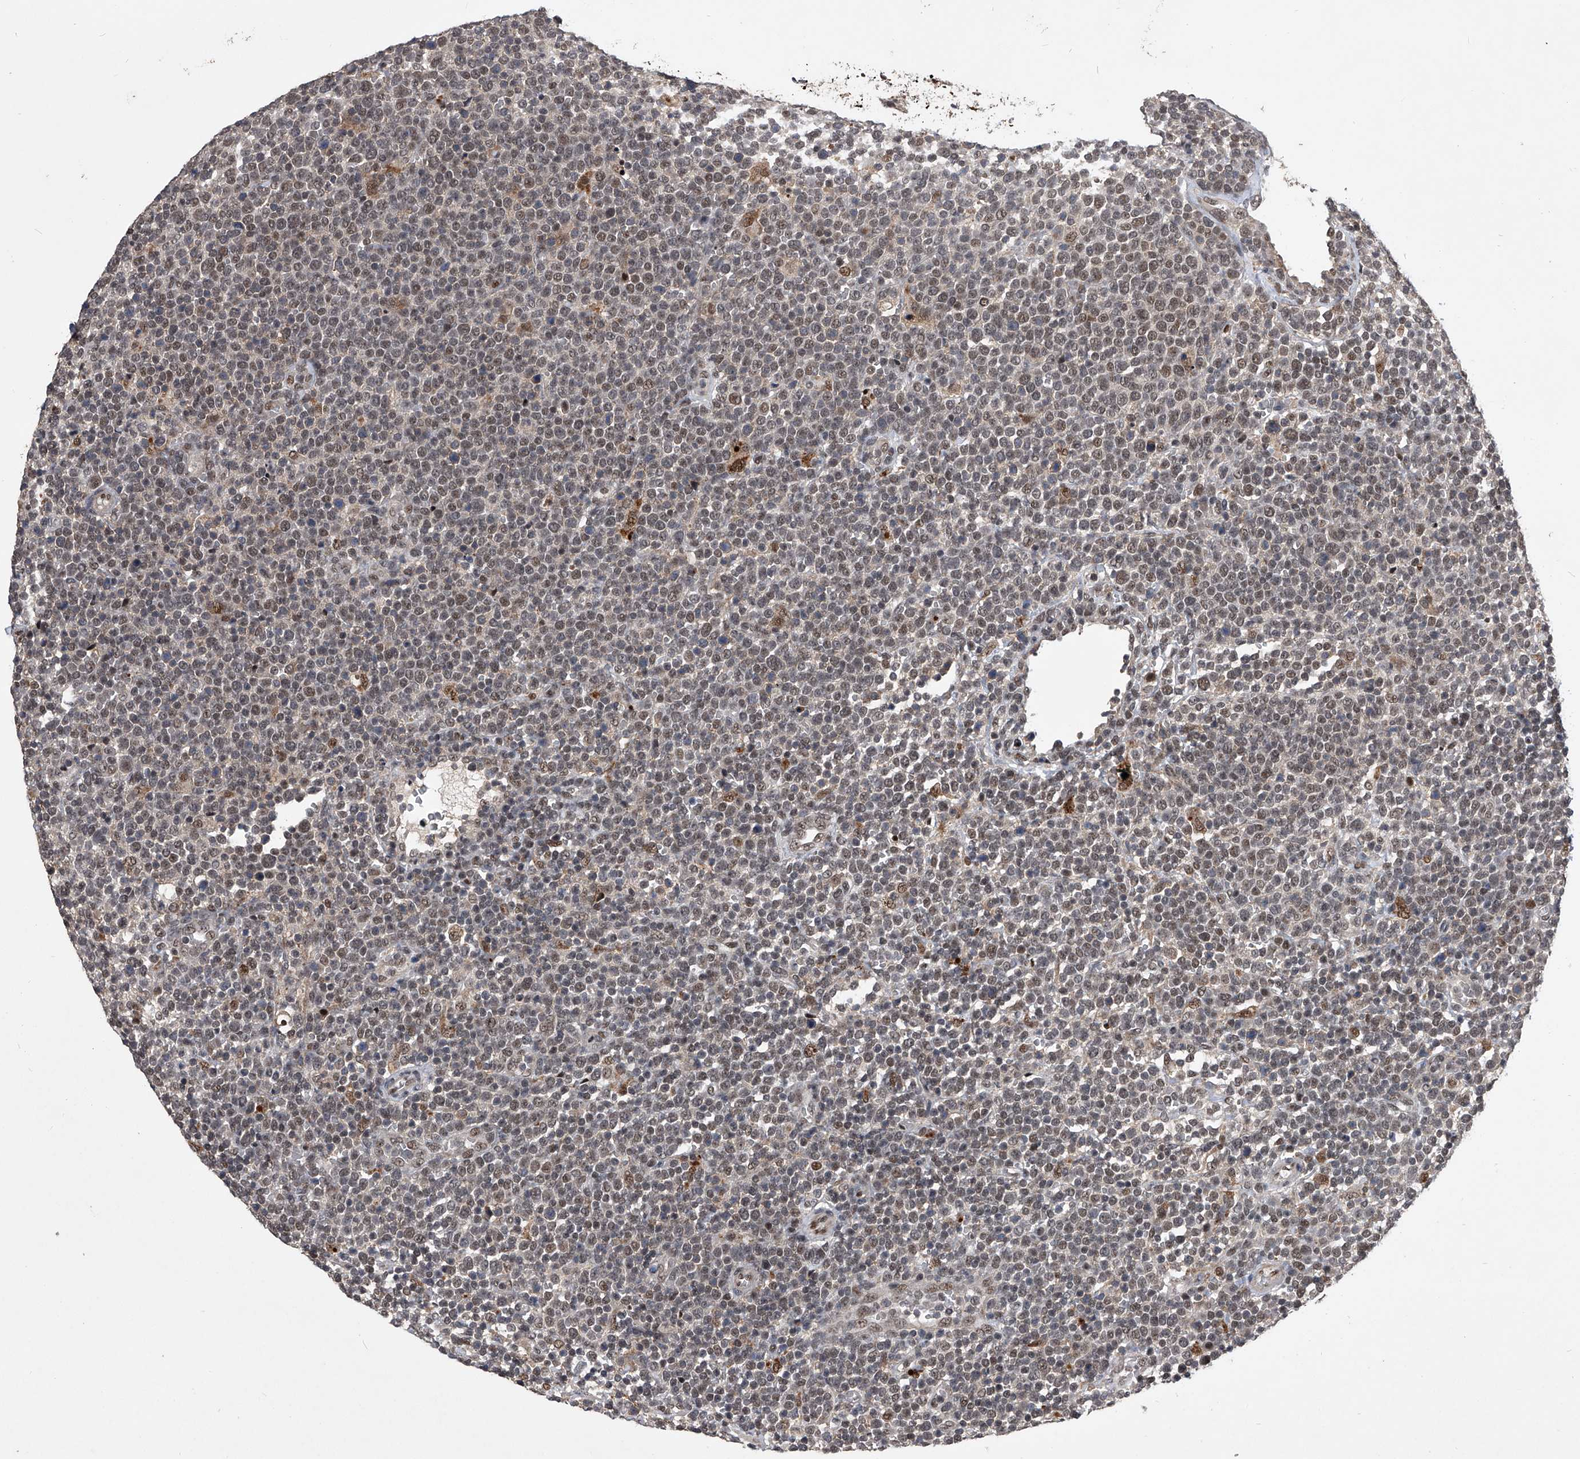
{"staining": {"intensity": "weak", "quantity": "25%-75%", "location": "nuclear"}, "tissue": "lymphoma", "cell_type": "Tumor cells", "image_type": "cancer", "snomed": [{"axis": "morphology", "description": "Malignant lymphoma, non-Hodgkin's type, High grade"}, {"axis": "topography", "description": "Lymph node"}], "caption": "About 25%-75% of tumor cells in human lymphoma exhibit weak nuclear protein expression as visualized by brown immunohistochemical staining.", "gene": "CMTR1", "patient": {"sex": "male", "age": 61}}